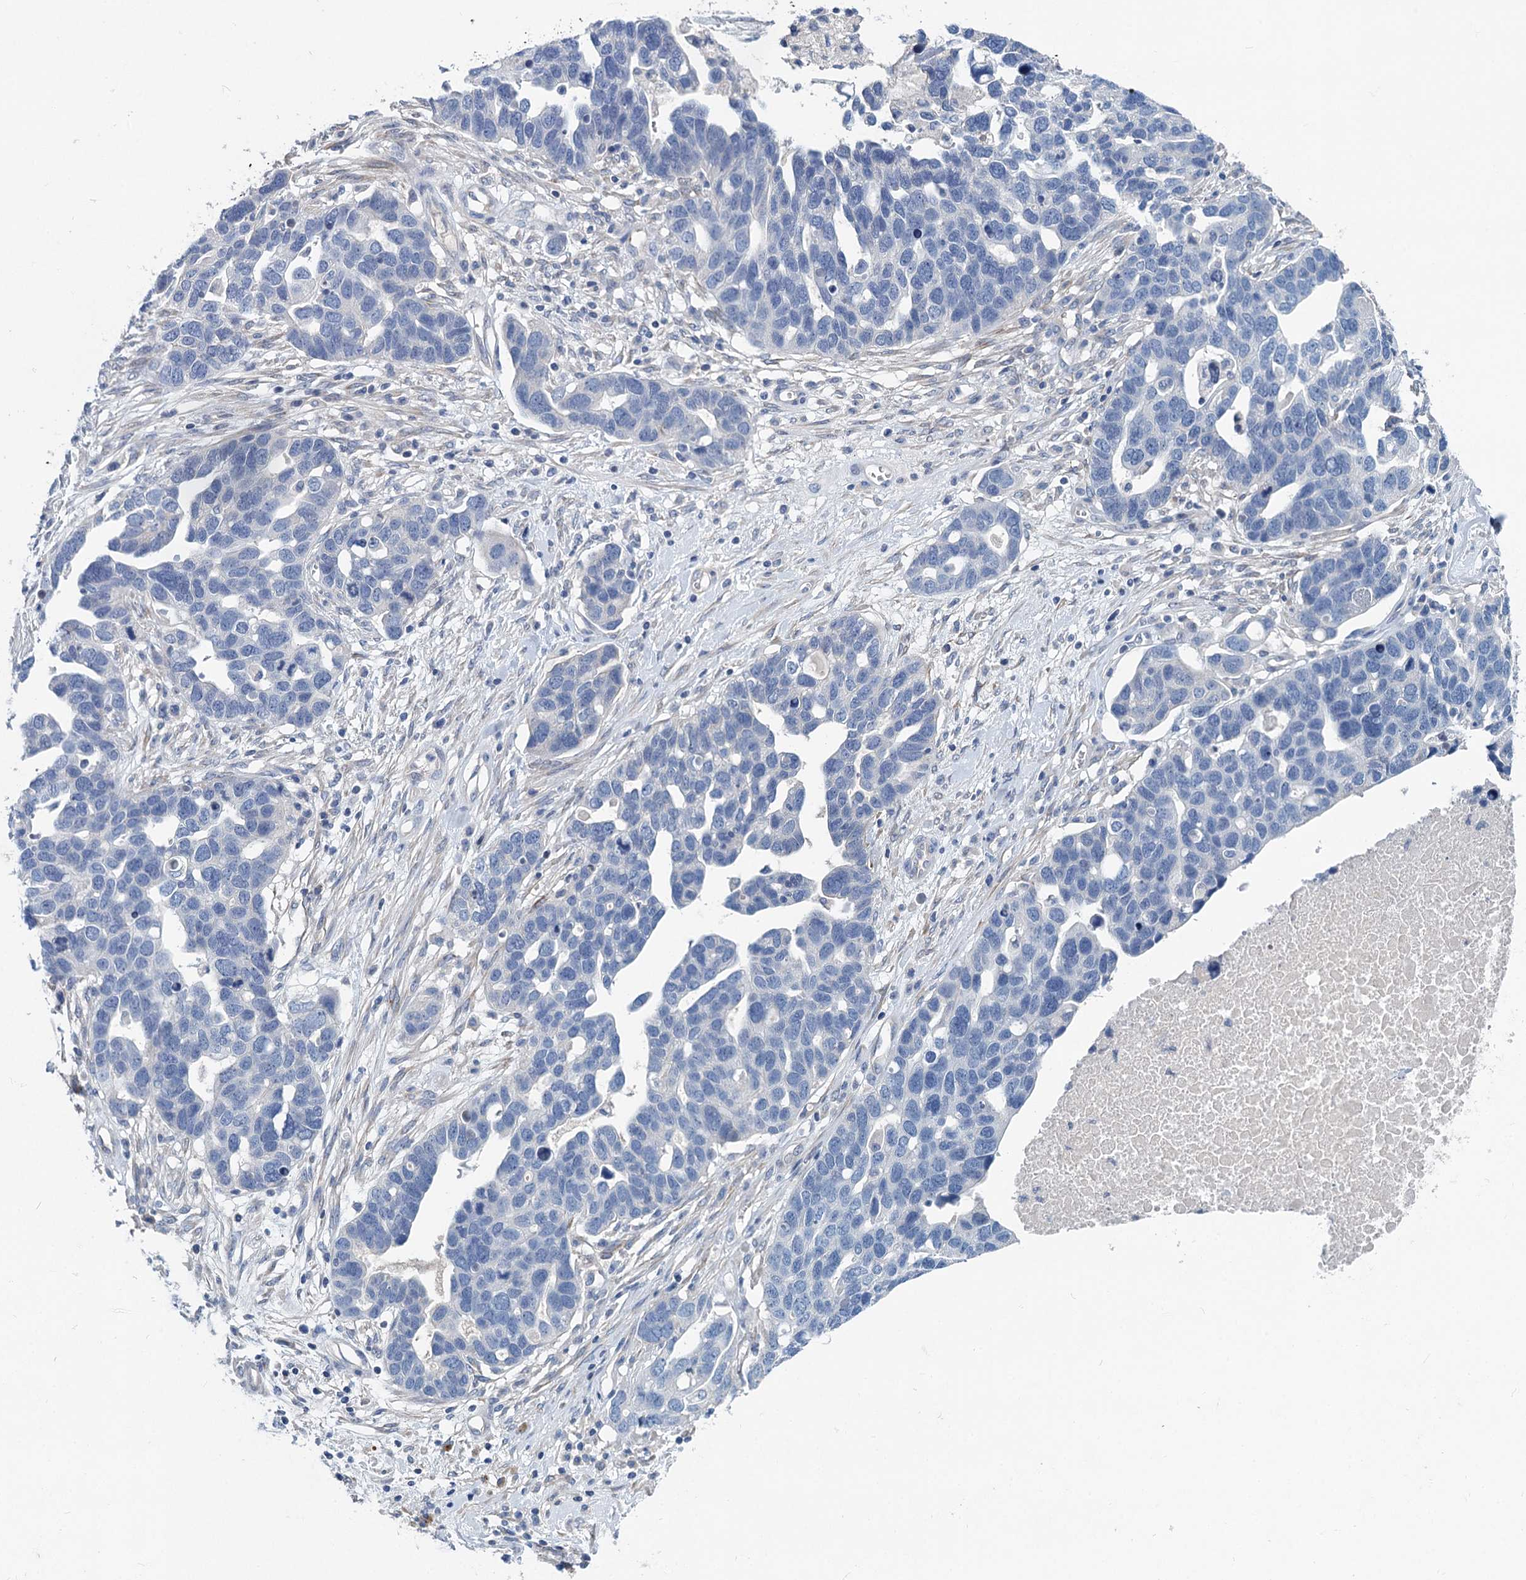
{"staining": {"intensity": "negative", "quantity": "none", "location": "none"}, "tissue": "ovarian cancer", "cell_type": "Tumor cells", "image_type": "cancer", "snomed": [{"axis": "morphology", "description": "Cystadenocarcinoma, serous, NOS"}, {"axis": "topography", "description": "Ovary"}], "caption": "Tumor cells are negative for protein expression in human ovarian cancer (serous cystadenocarcinoma).", "gene": "CHDH", "patient": {"sex": "female", "age": 54}}